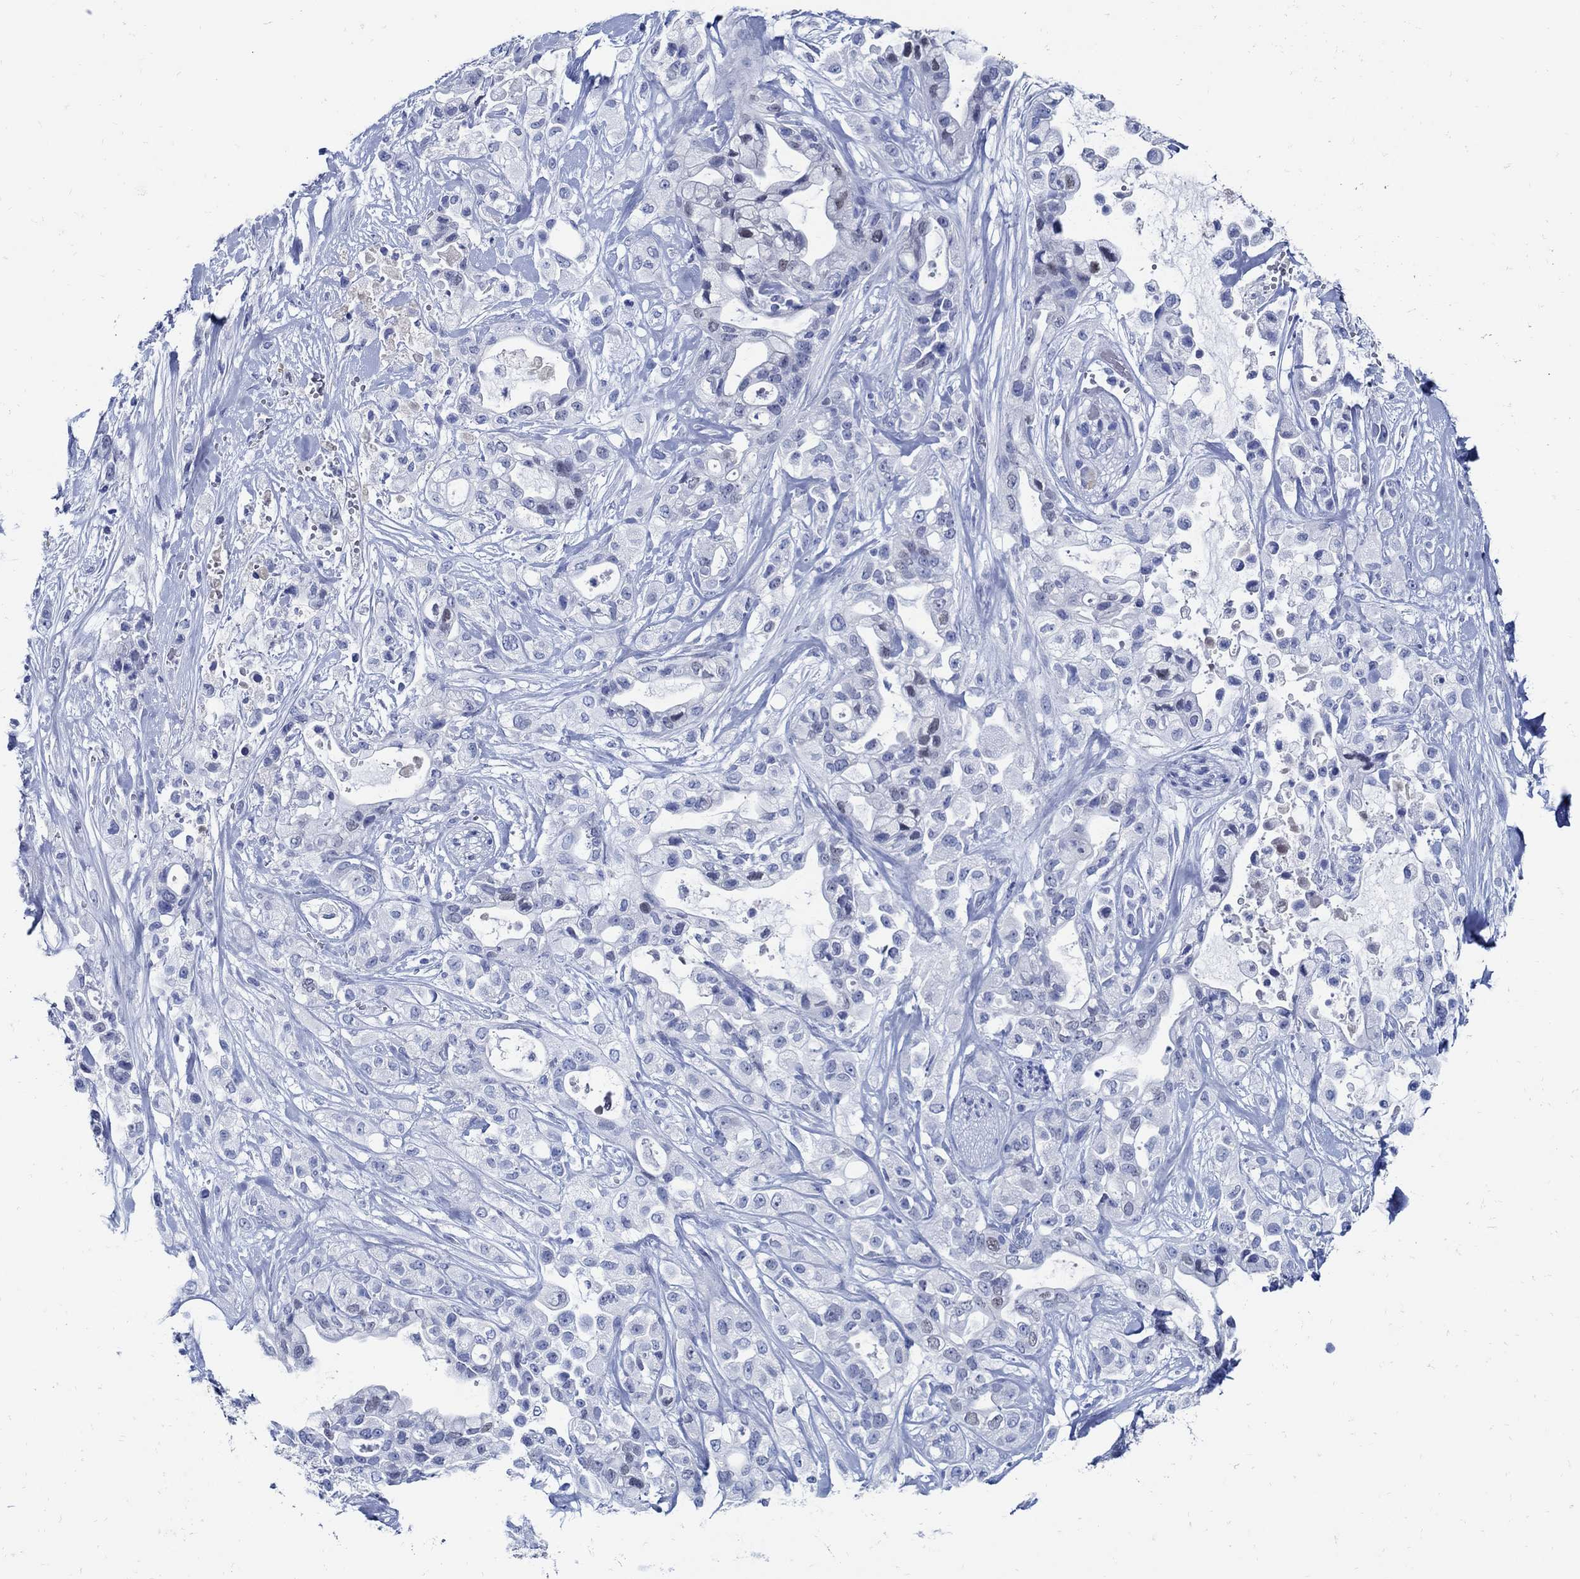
{"staining": {"intensity": "negative", "quantity": "none", "location": "none"}, "tissue": "pancreatic cancer", "cell_type": "Tumor cells", "image_type": "cancer", "snomed": [{"axis": "morphology", "description": "Adenocarcinoma, NOS"}, {"axis": "topography", "description": "Pancreas"}], "caption": "An image of human pancreatic cancer (adenocarcinoma) is negative for staining in tumor cells.", "gene": "PAX9", "patient": {"sex": "male", "age": 44}}